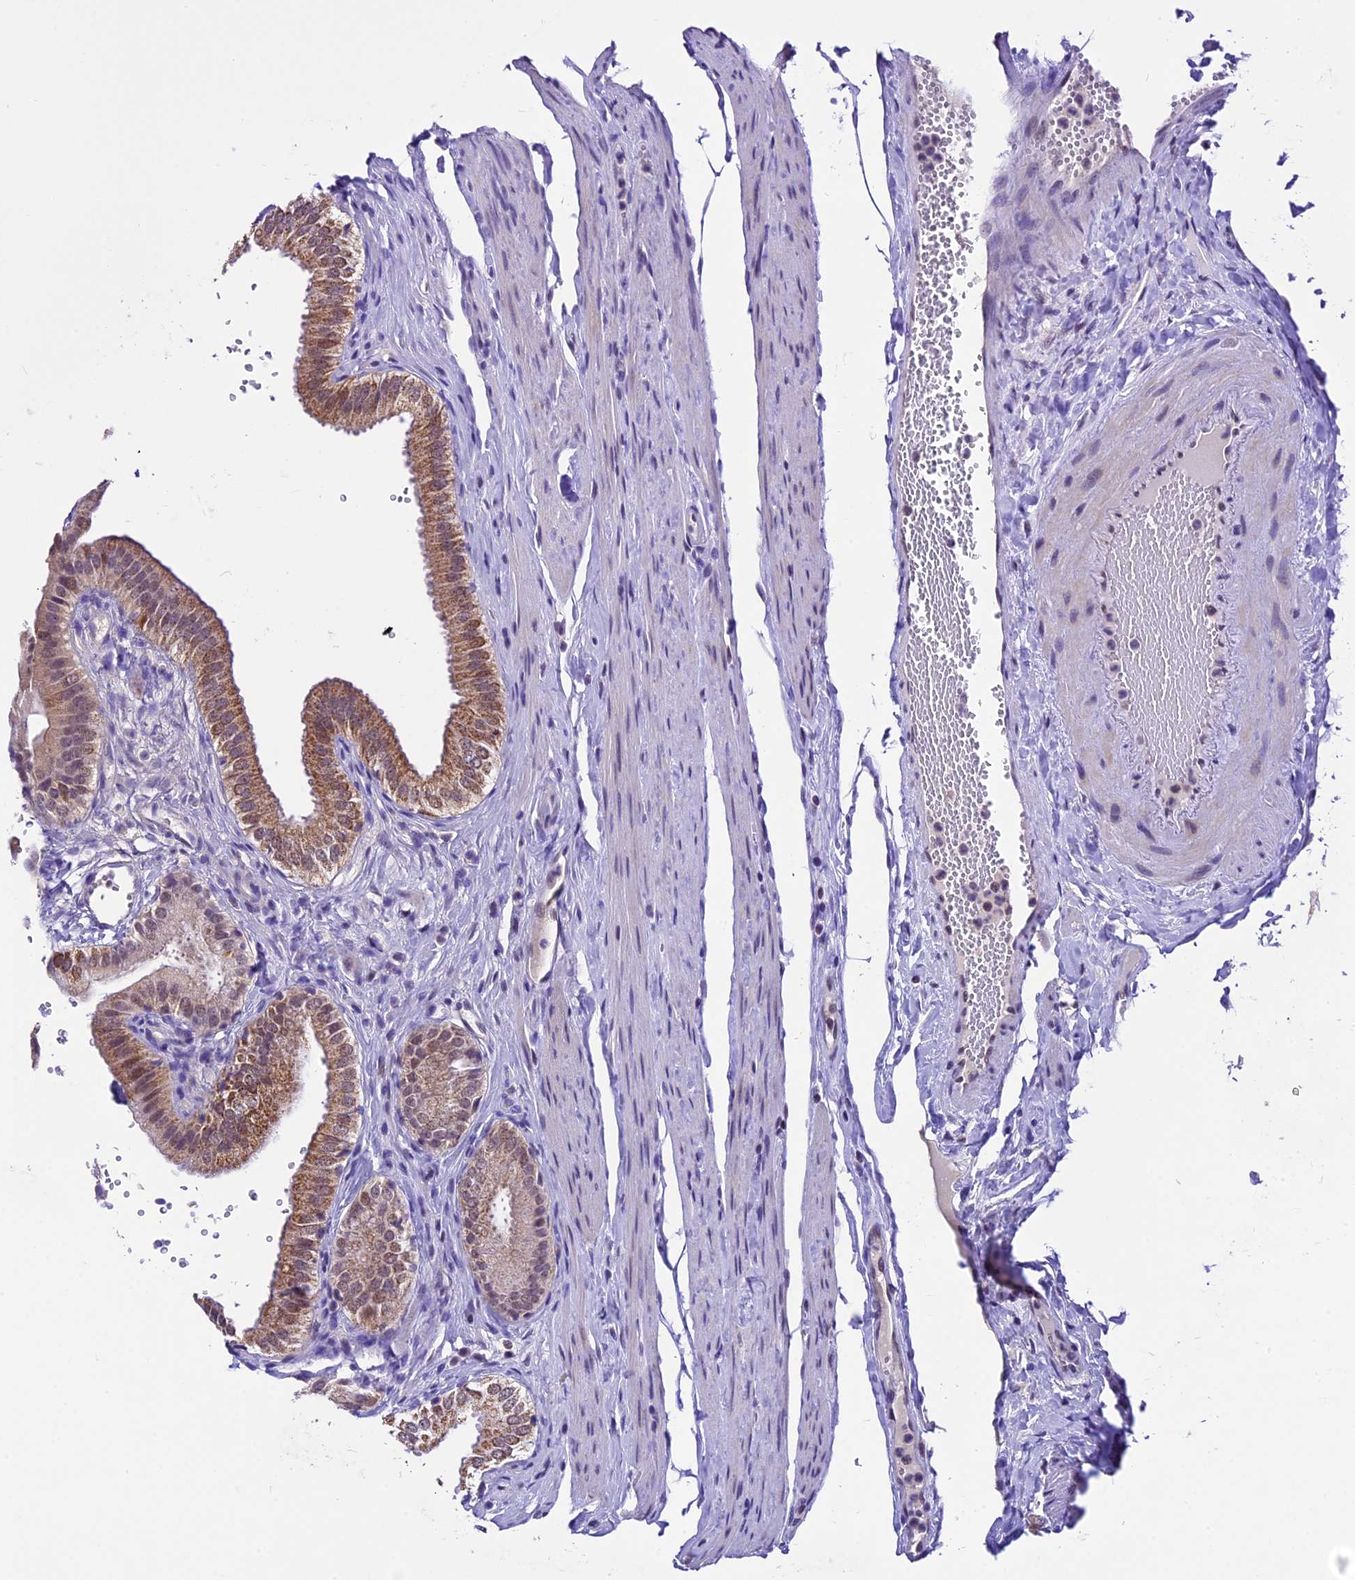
{"staining": {"intensity": "moderate", "quantity": "25%-75%", "location": "cytoplasmic/membranous,nuclear"}, "tissue": "gallbladder", "cell_type": "Glandular cells", "image_type": "normal", "snomed": [{"axis": "morphology", "description": "Normal tissue, NOS"}, {"axis": "topography", "description": "Gallbladder"}], "caption": "DAB immunohistochemical staining of unremarkable human gallbladder displays moderate cytoplasmic/membranous,nuclear protein positivity in about 25%-75% of glandular cells.", "gene": "CARS2", "patient": {"sex": "female", "age": 61}}